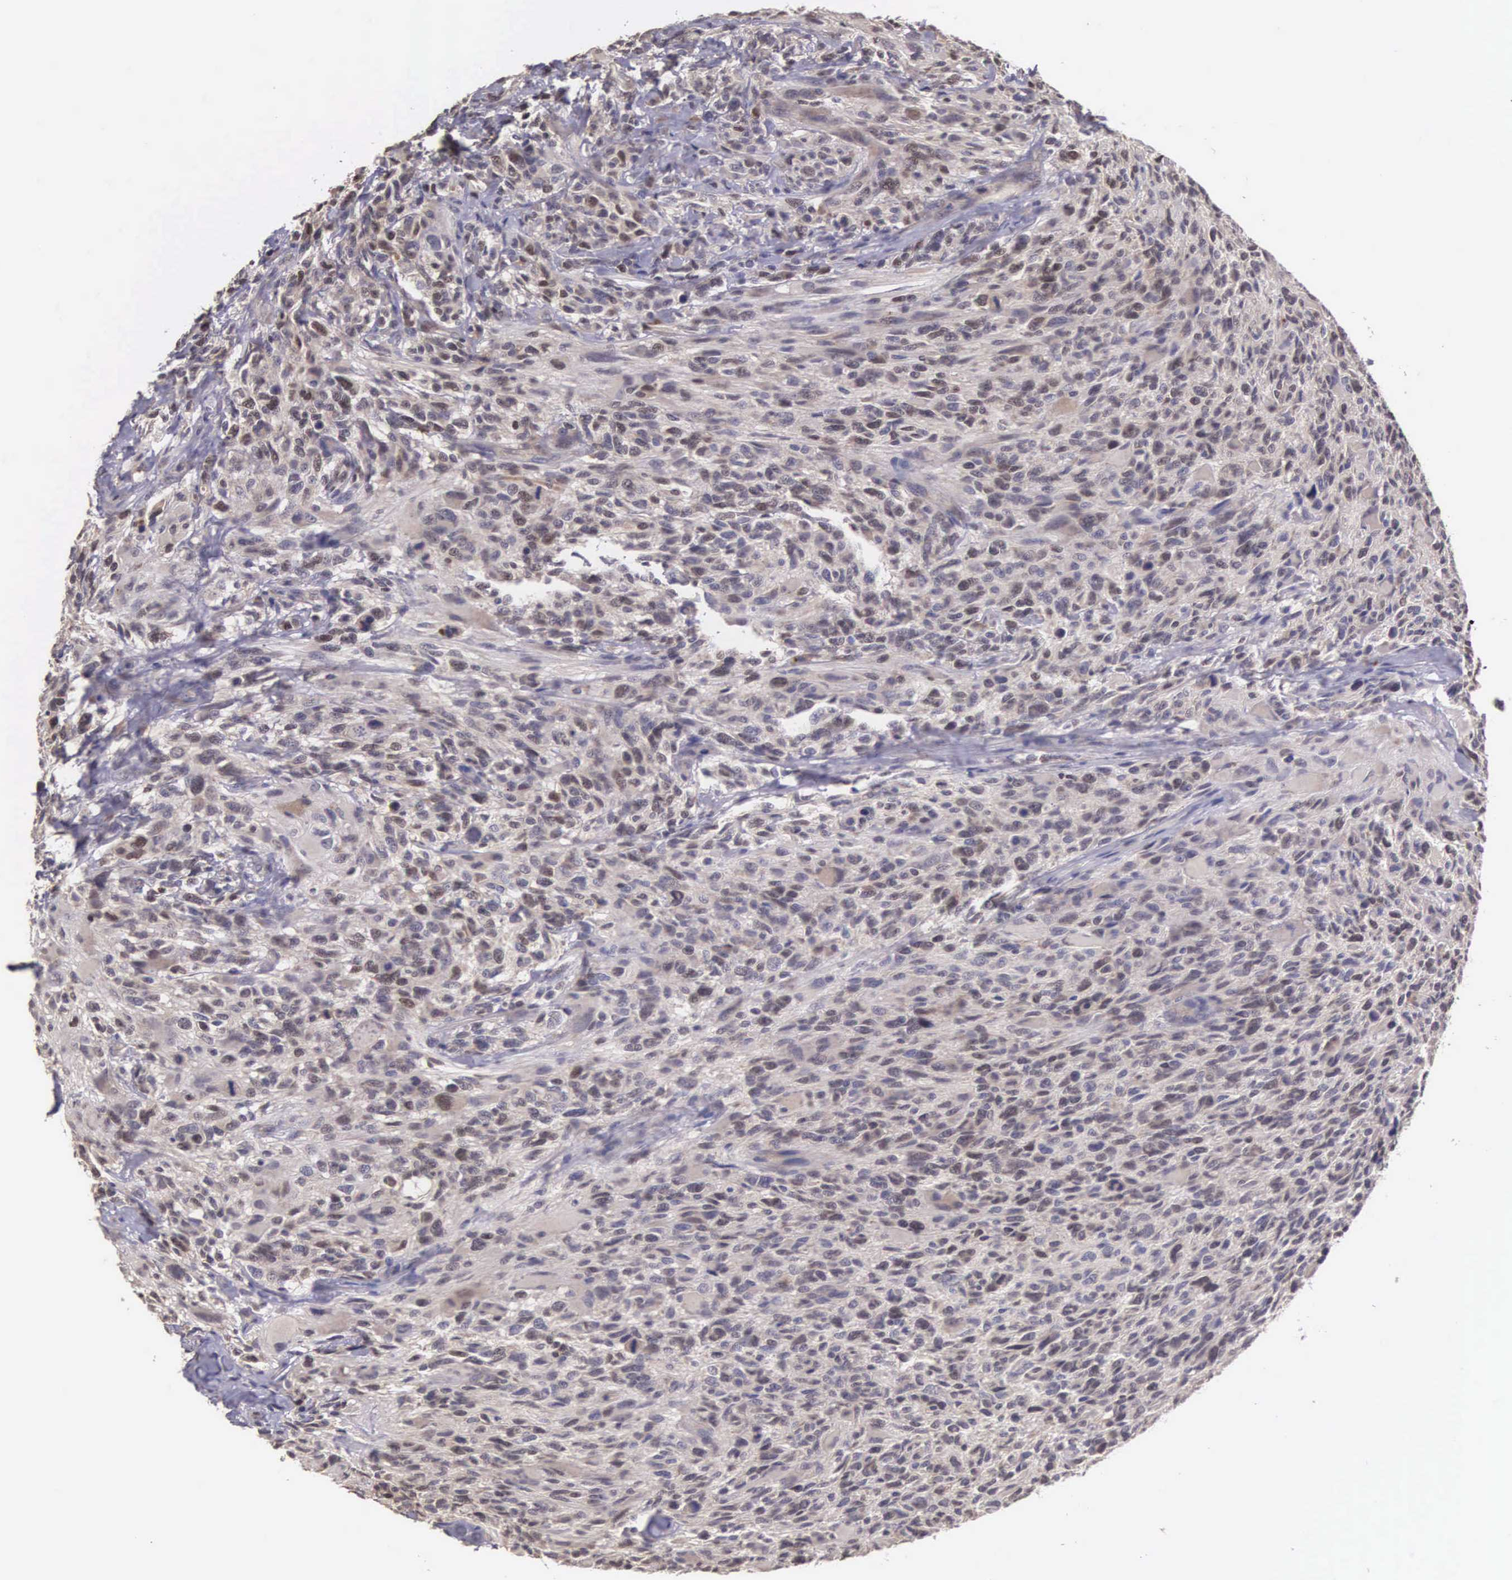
{"staining": {"intensity": "weak", "quantity": "25%-75%", "location": "cytoplasmic/membranous,nuclear"}, "tissue": "glioma", "cell_type": "Tumor cells", "image_type": "cancer", "snomed": [{"axis": "morphology", "description": "Glioma, malignant, High grade"}, {"axis": "topography", "description": "Brain"}], "caption": "IHC image of neoplastic tissue: human glioma stained using IHC displays low levels of weak protein expression localized specifically in the cytoplasmic/membranous and nuclear of tumor cells, appearing as a cytoplasmic/membranous and nuclear brown color.", "gene": "CDC45", "patient": {"sex": "male", "age": 69}}